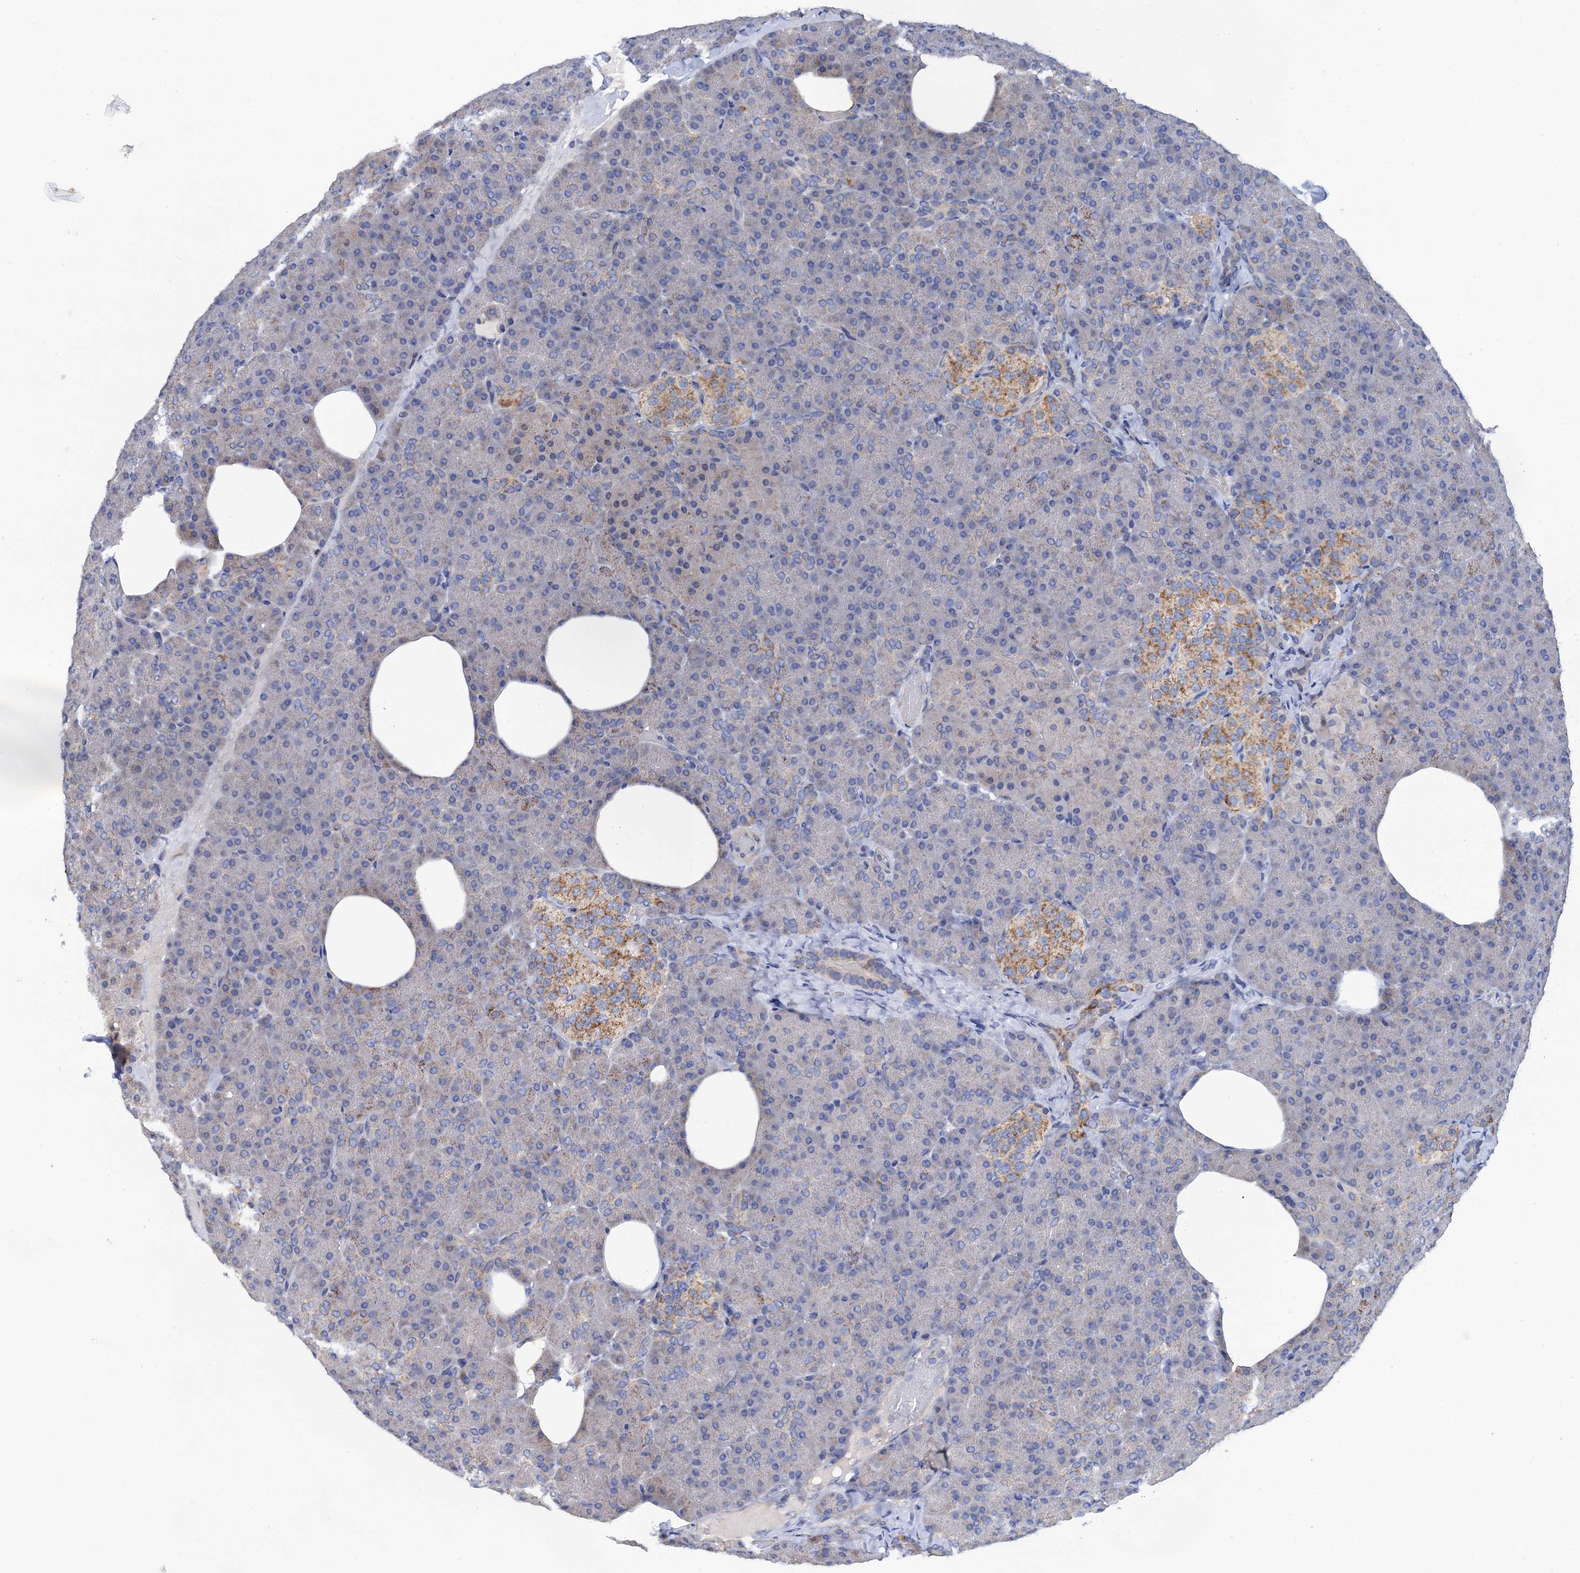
{"staining": {"intensity": "negative", "quantity": "none", "location": "none"}, "tissue": "pancreas", "cell_type": "Exocrine glandular cells", "image_type": "normal", "snomed": [{"axis": "morphology", "description": "Normal tissue, NOS"}, {"axis": "morphology", "description": "Carcinoid, malignant, NOS"}, {"axis": "topography", "description": "Pancreas"}], "caption": "An immunohistochemistry image of benign pancreas is shown. There is no staining in exocrine glandular cells of pancreas.", "gene": "MRPL48", "patient": {"sex": "female", "age": 35}}